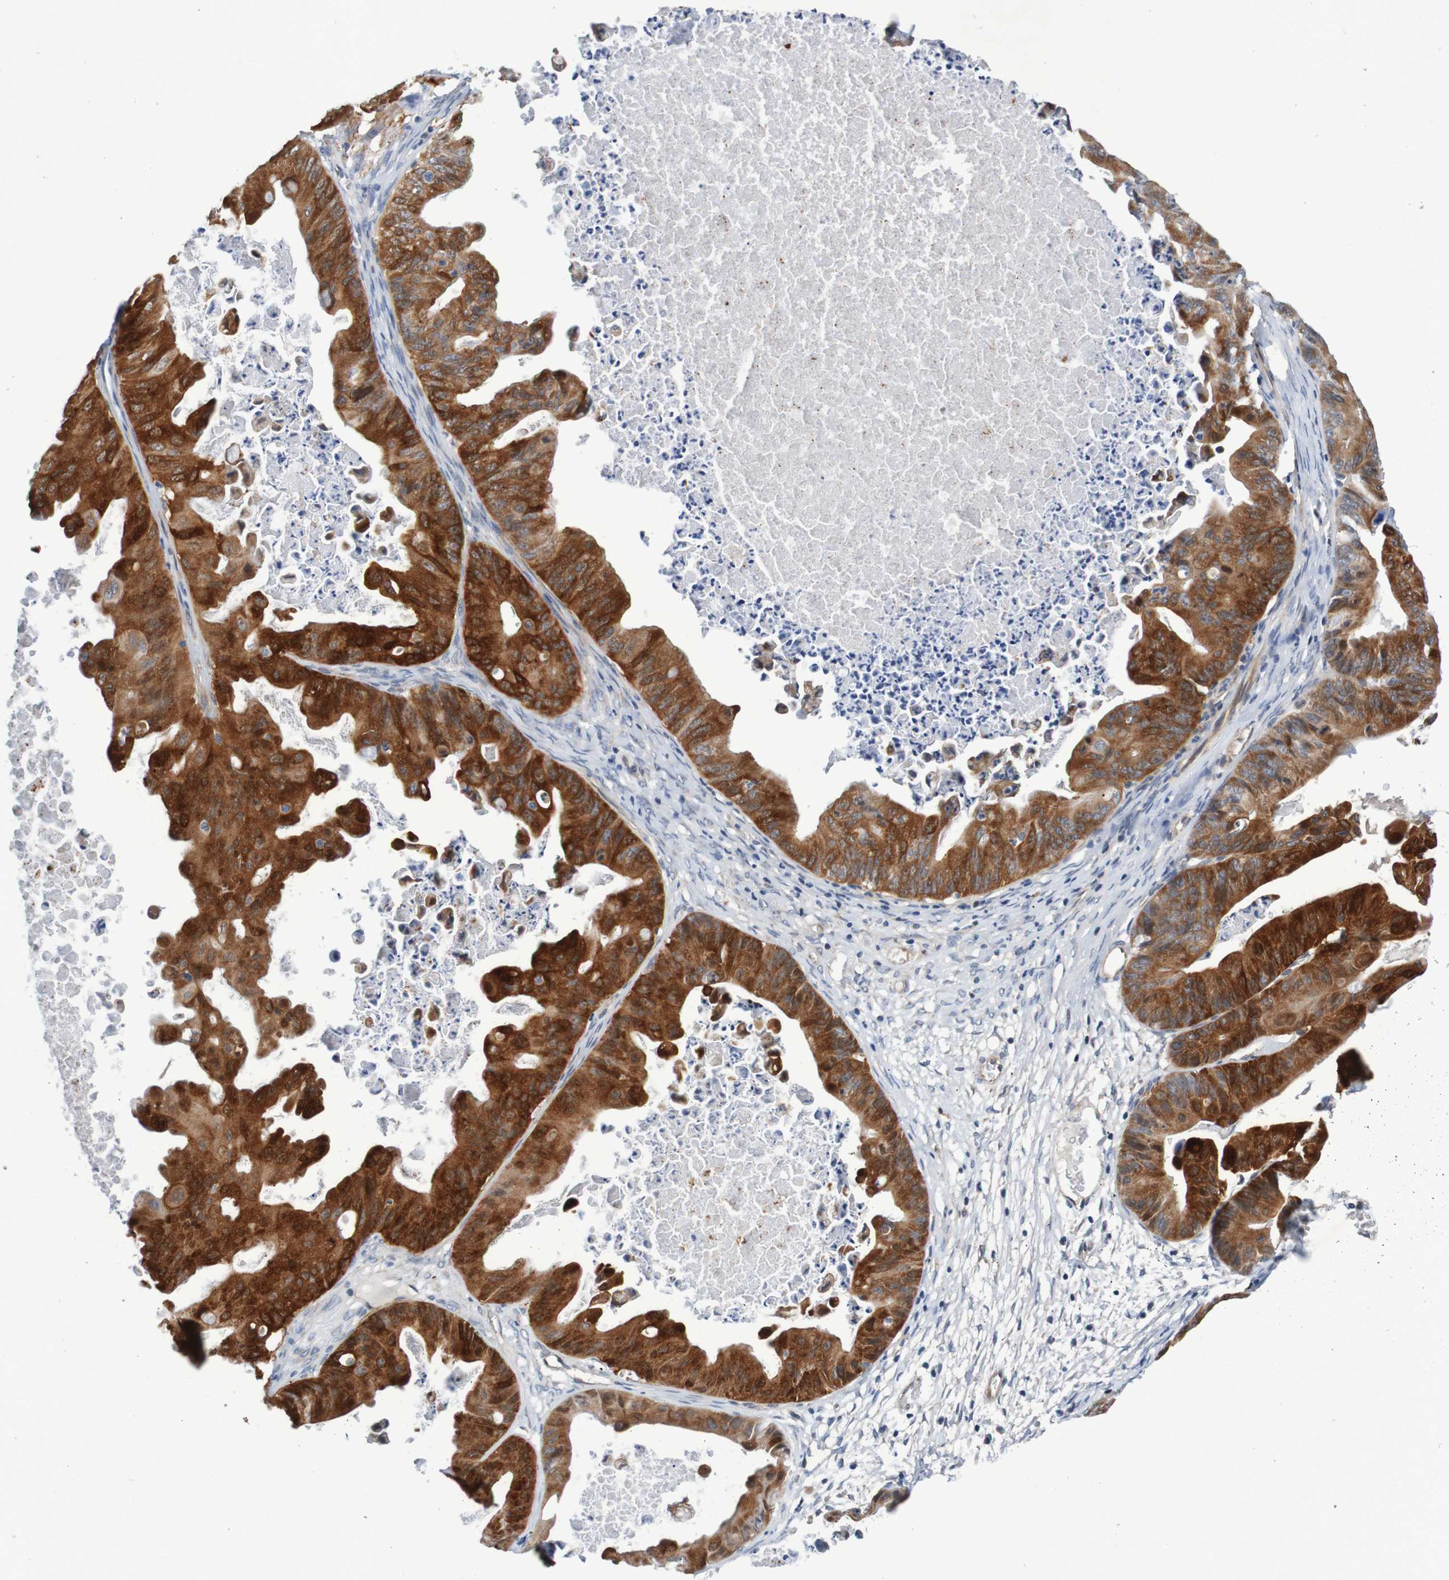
{"staining": {"intensity": "strong", "quantity": ">75%", "location": "cytoplasmic/membranous"}, "tissue": "ovarian cancer", "cell_type": "Tumor cells", "image_type": "cancer", "snomed": [{"axis": "morphology", "description": "Cystadenocarcinoma, mucinous, NOS"}, {"axis": "topography", "description": "Ovary"}], "caption": "A brown stain shows strong cytoplasmic/membranous expression of a protein in human mucinous cystadenocarcinoma (ovarian) tumor cells. (brown staining indicates protein expression, while blue staining denotes nuclei).", "gene": "CPED1", "patient": {"sex": "female", "age": 37}}